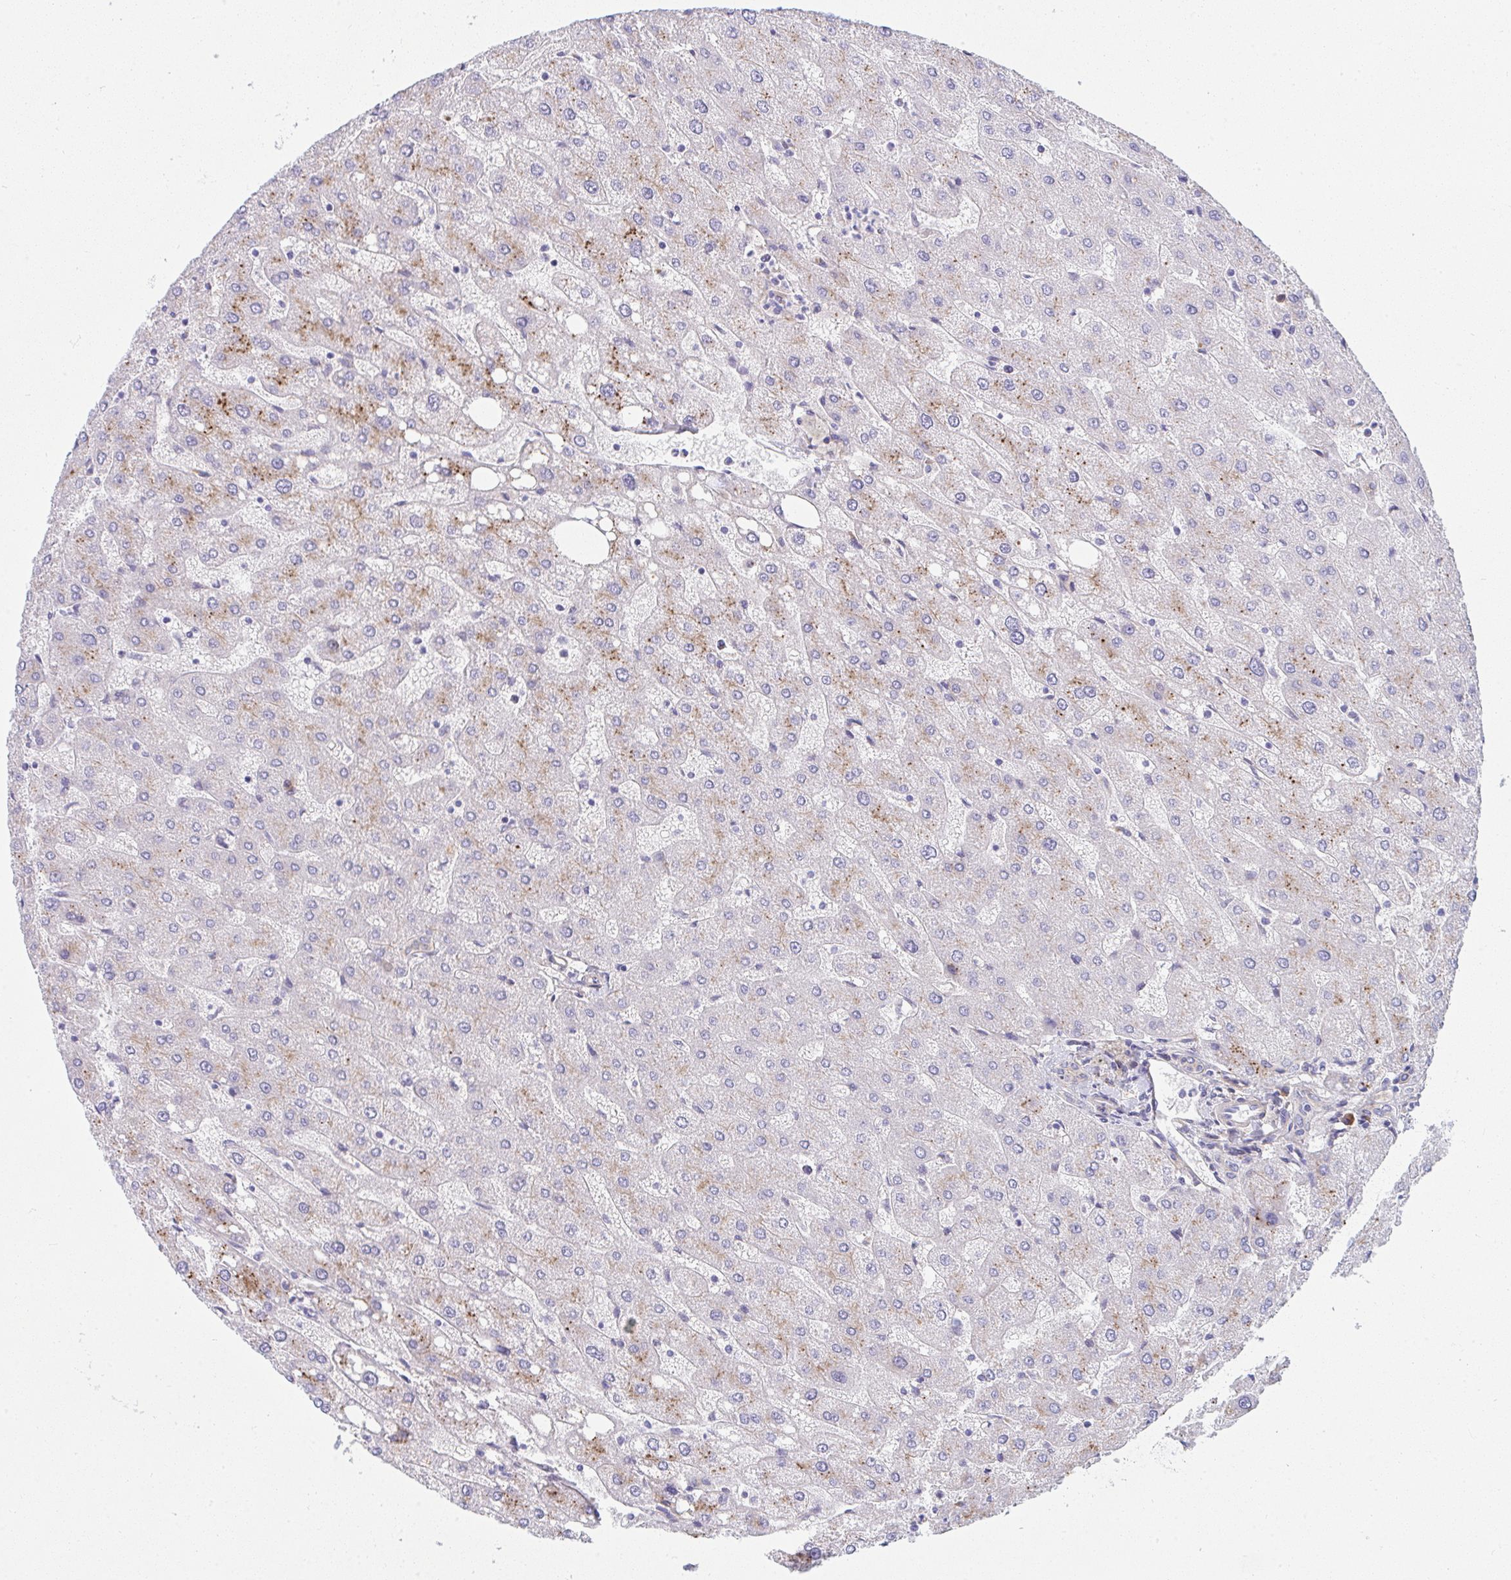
{"staining": {"intensity": "negative", "quantity": "none", "location": "none"}, "tissue": "liver", "cell_type": "Cholangiocytes", "image_type": "normal", "snomed": [{"axis": "morphology", "description": "Normal tissue, NOS"}, {"axis": "topography", "description": "Liver"}], "caption": "This histopathology image is of normal liver stained with IHC to label a protein in brown with the nuclei are counter-stained blue. There is no positivity in cholangiocytes.", "gene": "GAB1", "patient": {"sex": "male", "age": 67}}